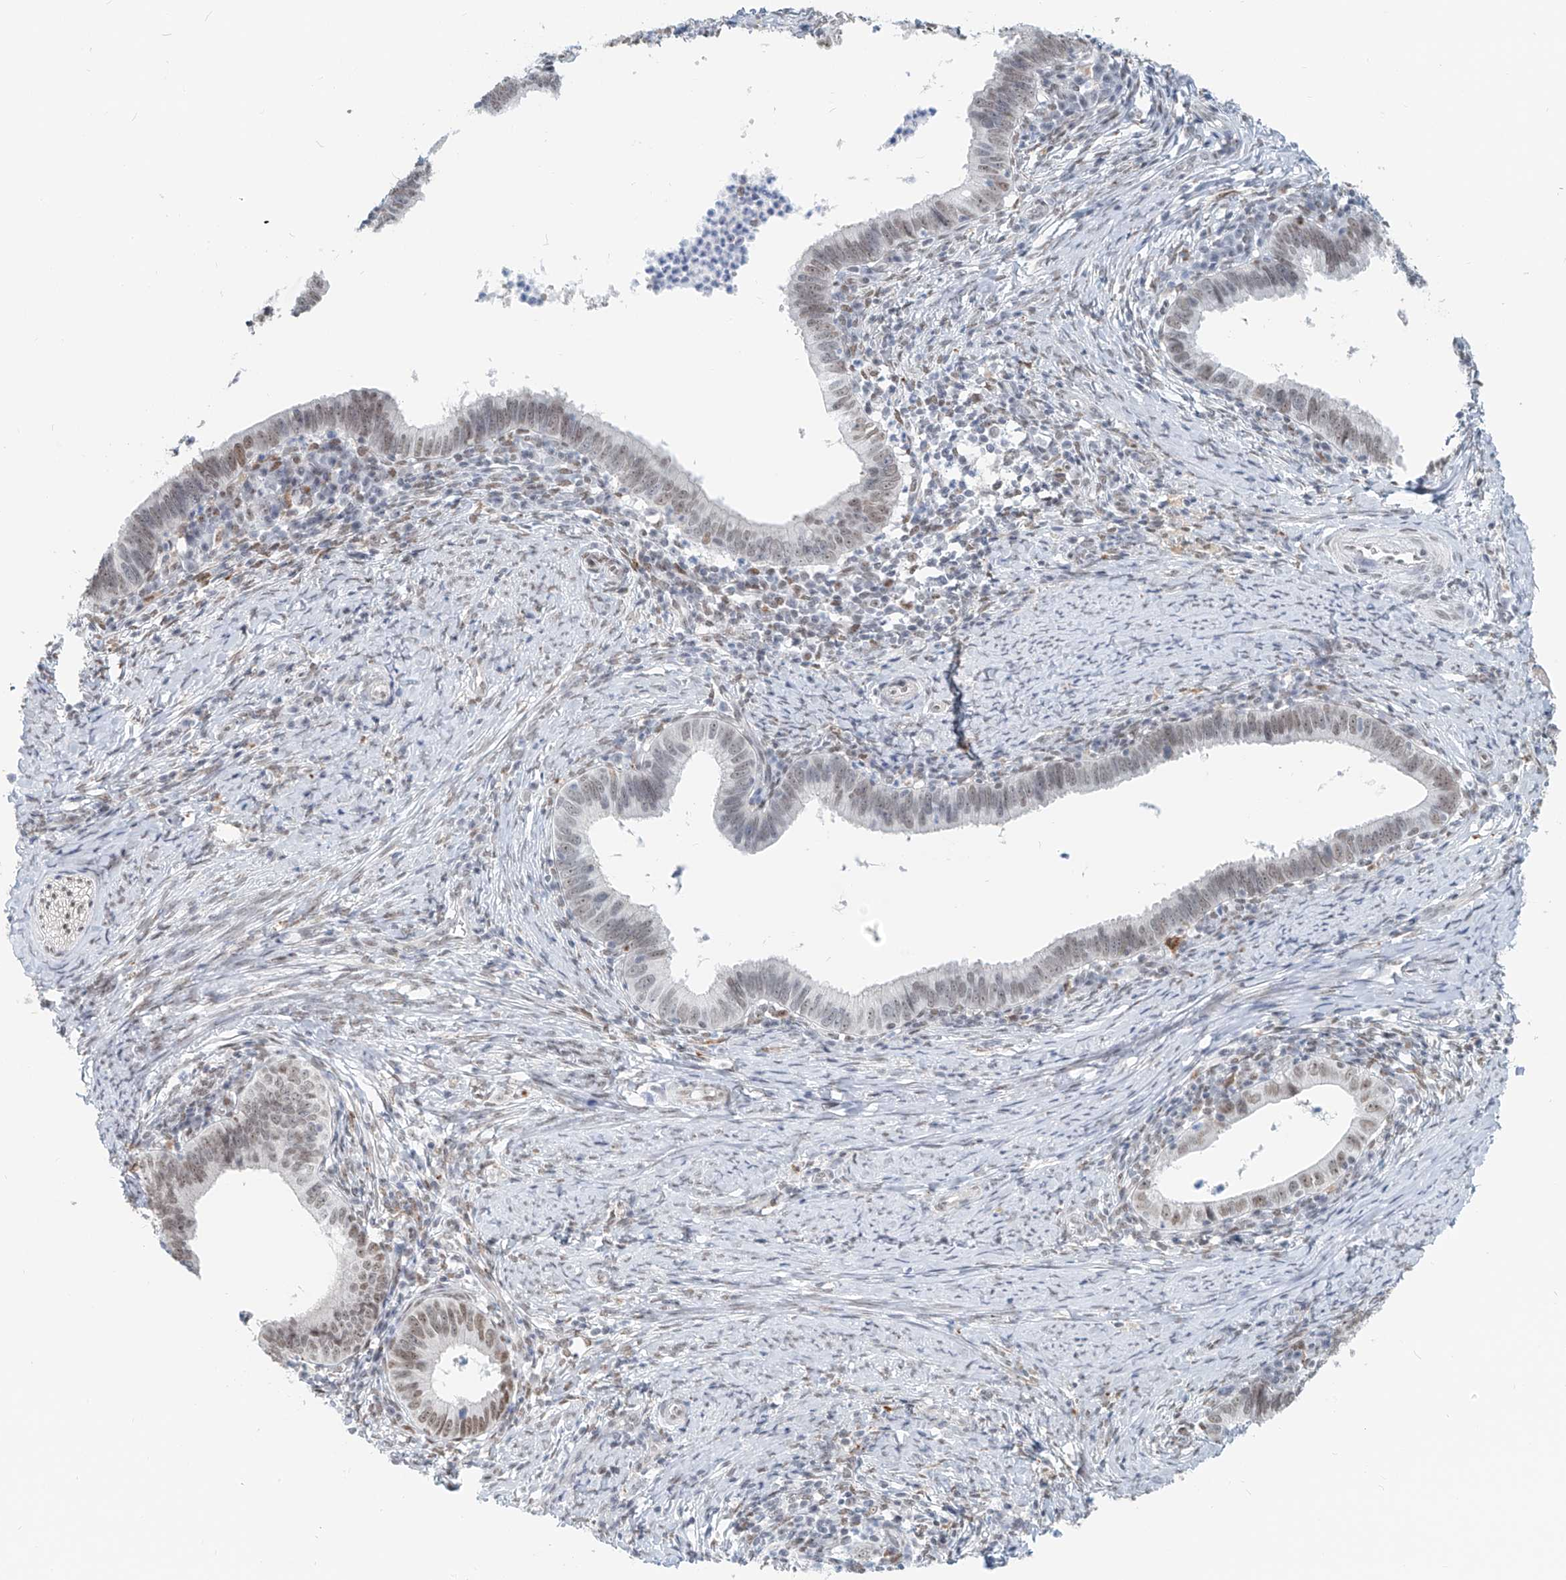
{"staining": {"intensity": "moderate", "quantity": "<25%", "location": "nuclear"}, "tissue": "cervical cancer", "cell_type": "Tumor cells", "image_type": "cancer", "snomed": [{"axis": "morphology", "description": "Adenocarcinoma, NOS"}, {"axis": "topography", "description": "Cervix"}], "caption": "Protein analysis of adenocarcinoma (cervical) tissue shows moderate nuclear expression in about <25% of tumor cells.", "gene": "SASH1", "patient": {"sex": "female", "age": 36}}